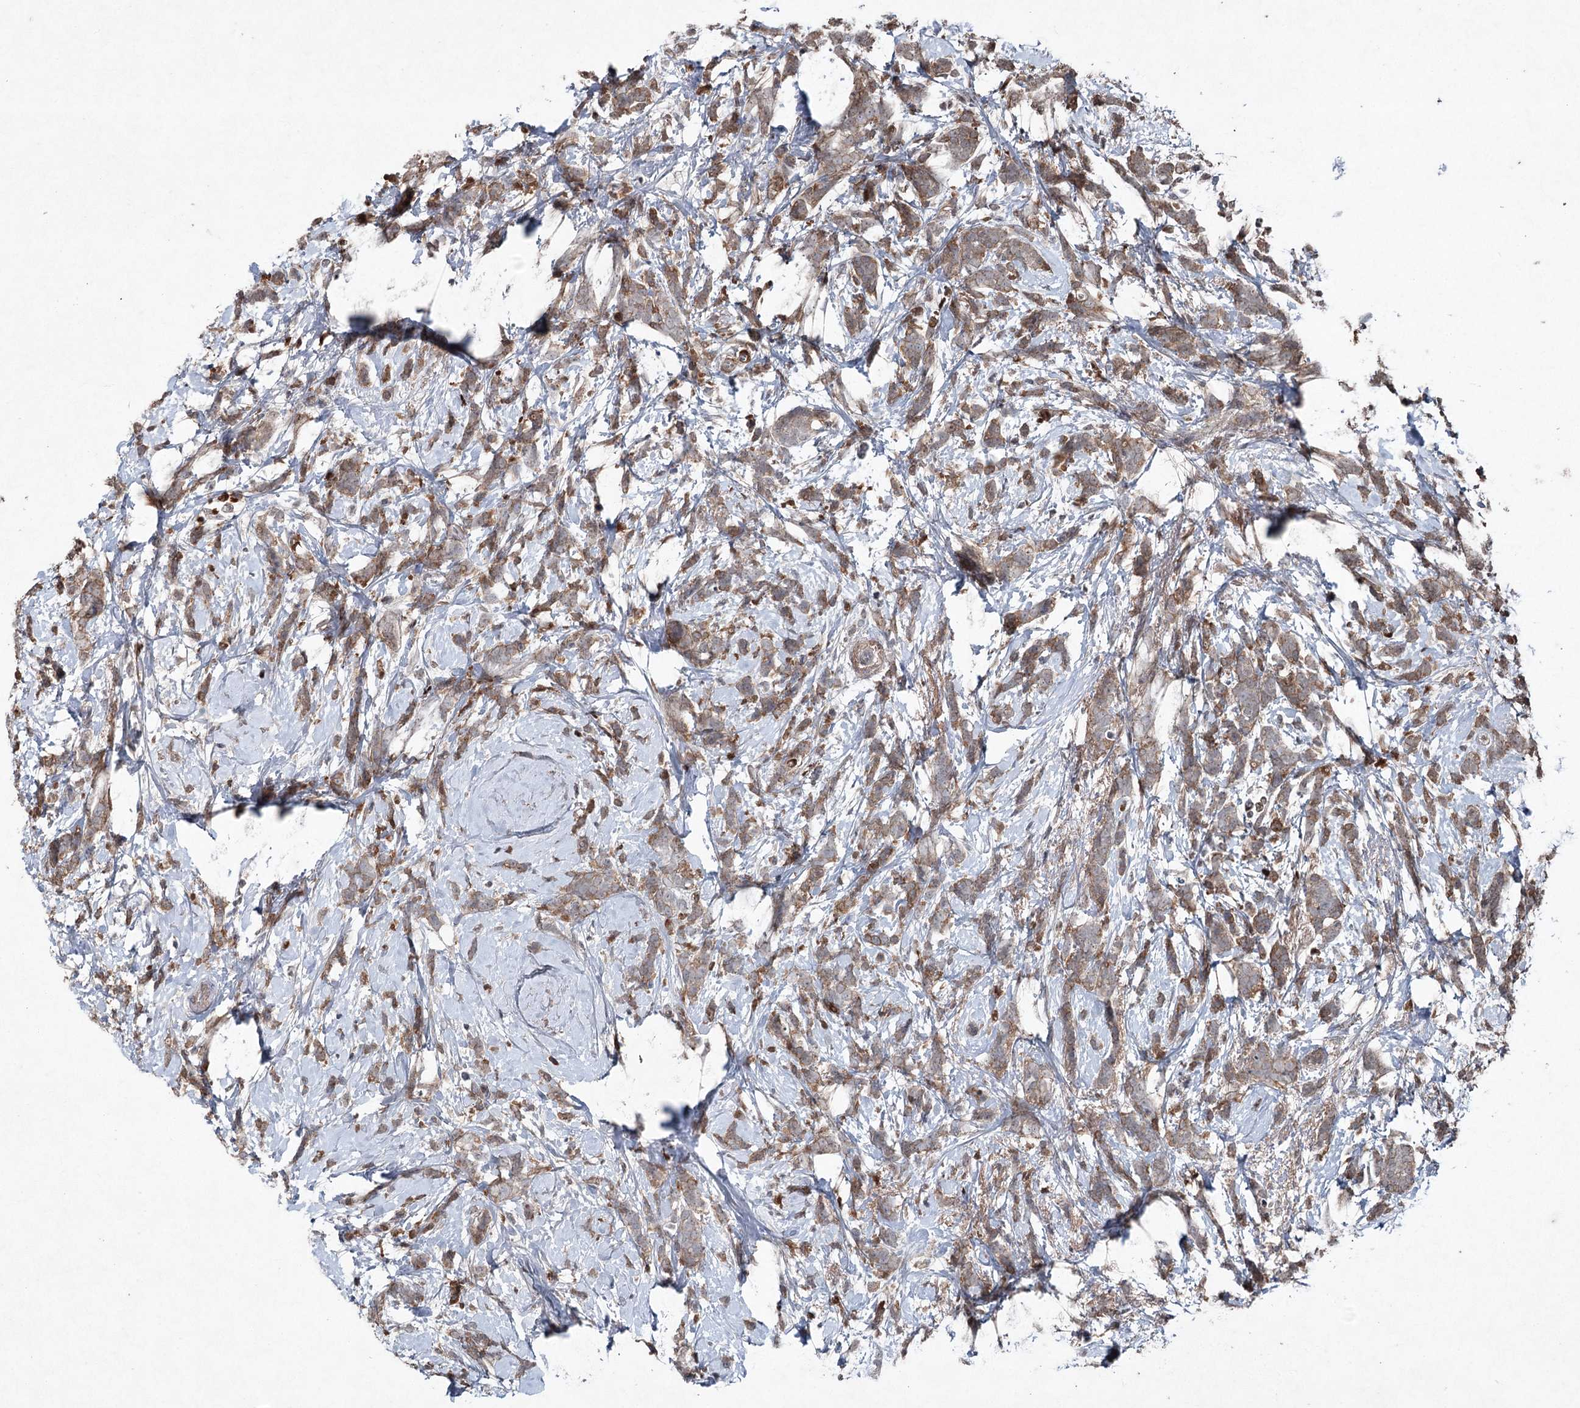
{"staining": {"intensity": "moderate", "quantity": ">75%", "location": "cytoplasmic/membranous"}, "tissue": "breast cancer", "cell_type": "Tumor cells", "image_type": "cancer", "snomed": [{"axis": "morphology", "description": "Lobular carcinoma"}, {"axis": "topography", "description": "Breast"}], "caption": "Breast cancer (lobular carcinoma) tissue reveals moderate cytoplasmic/membranous positivity in approximately >75% of tumor cells, visualized by immunohistochemistry. The protein is shown in brown color, while the nuclei are stained blue.", "gene": "PGLYRP2", "patient": {"sex": "female", "age": 58}}